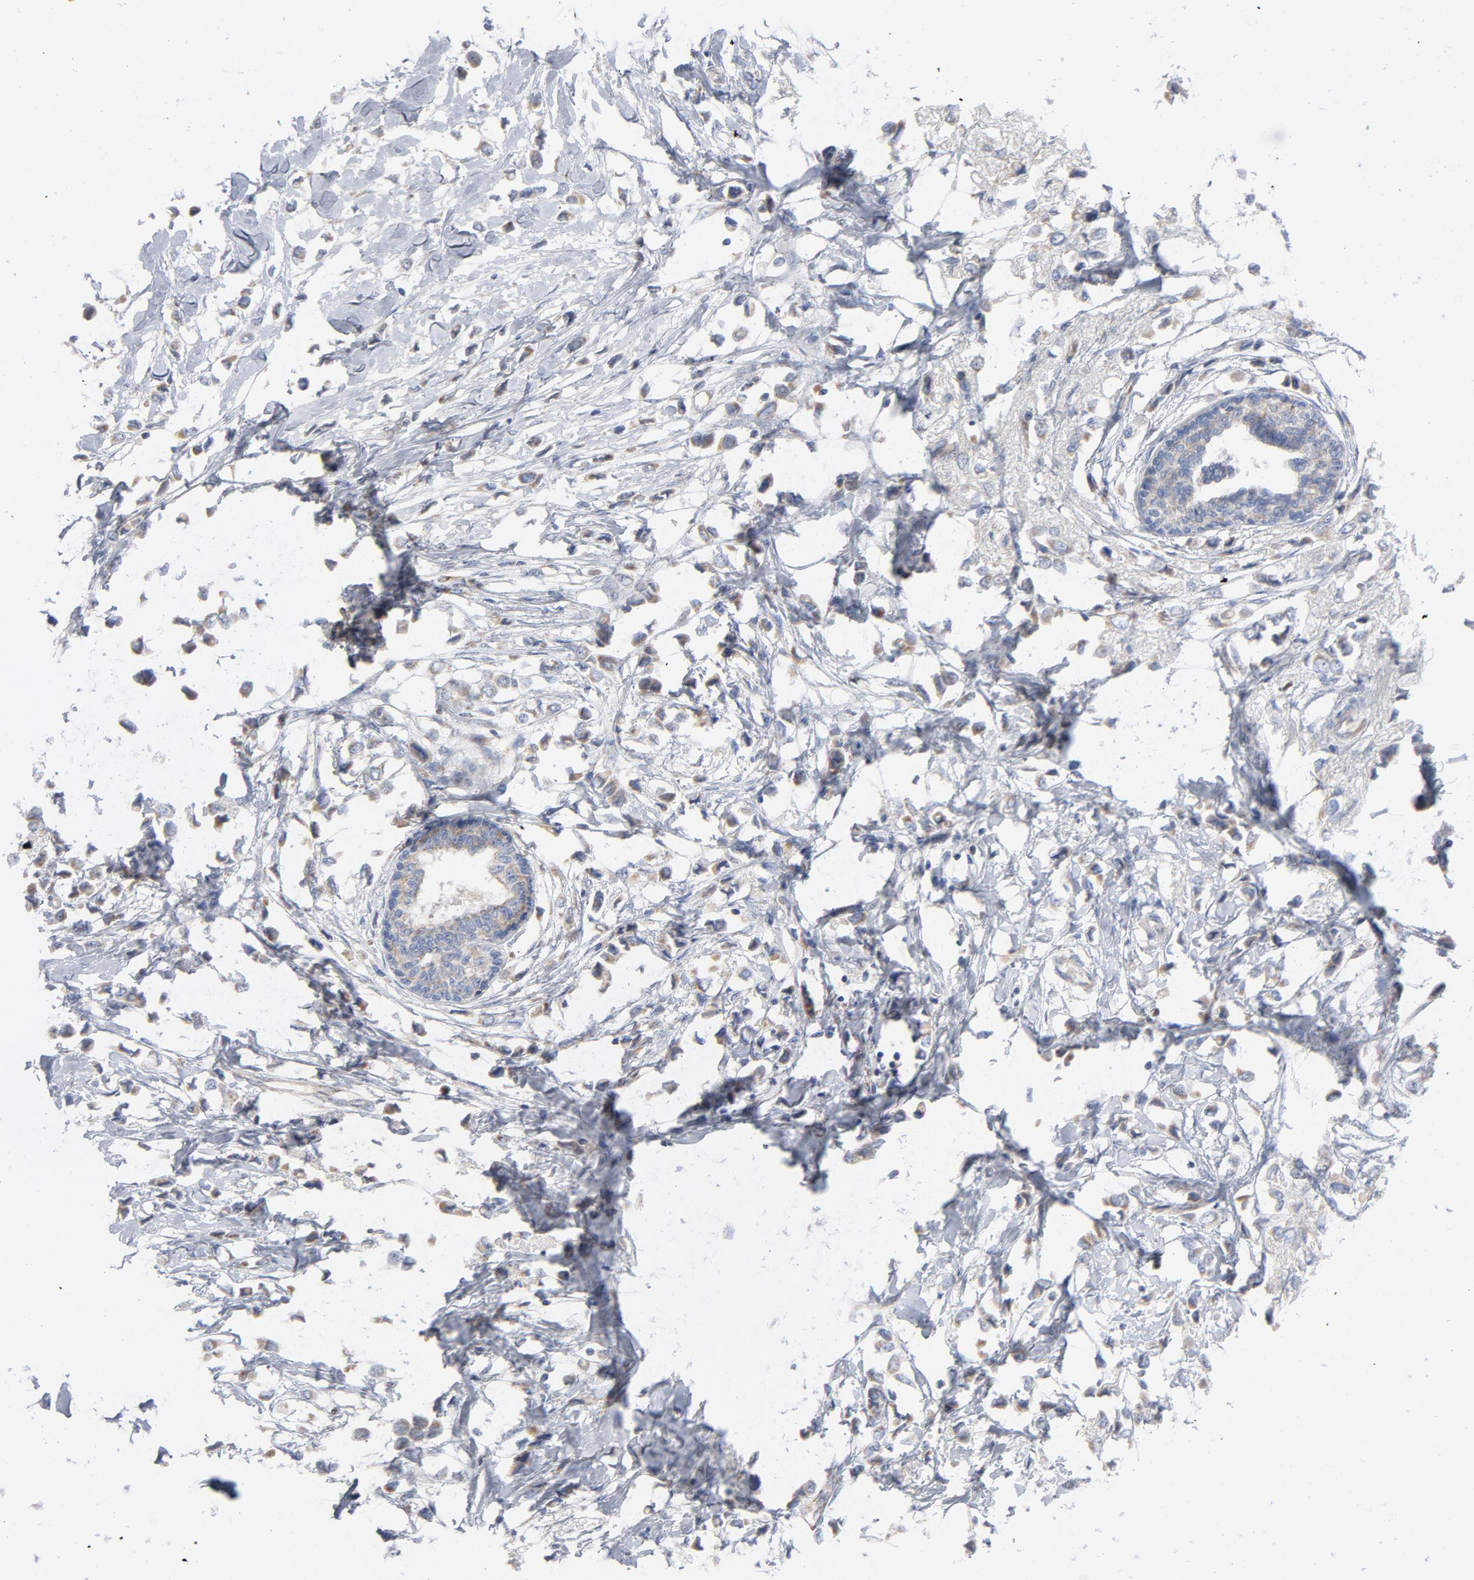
{"staining": {"intensity": "weak", "quantity": ">75%", "location": "cytoplasmic/membranous"}, "tissue": "breast cancer", "cell_type": "Tumor cells", "image_type": "cancer", "snomed": [{"axis": "morphology", "description": "Lobular carcinoma"}, {"axis": "topography", "description": "Breast"}], "caption": "Approximately >75% of tumor cells in human lobular carcinoma (breast) exhibit weak cytoplasmic/membranous protein positivity as visualized by brown immunohistochemical staining.", "gene": "OXA1L", "patient": {"sex": "female", "age": 51}}